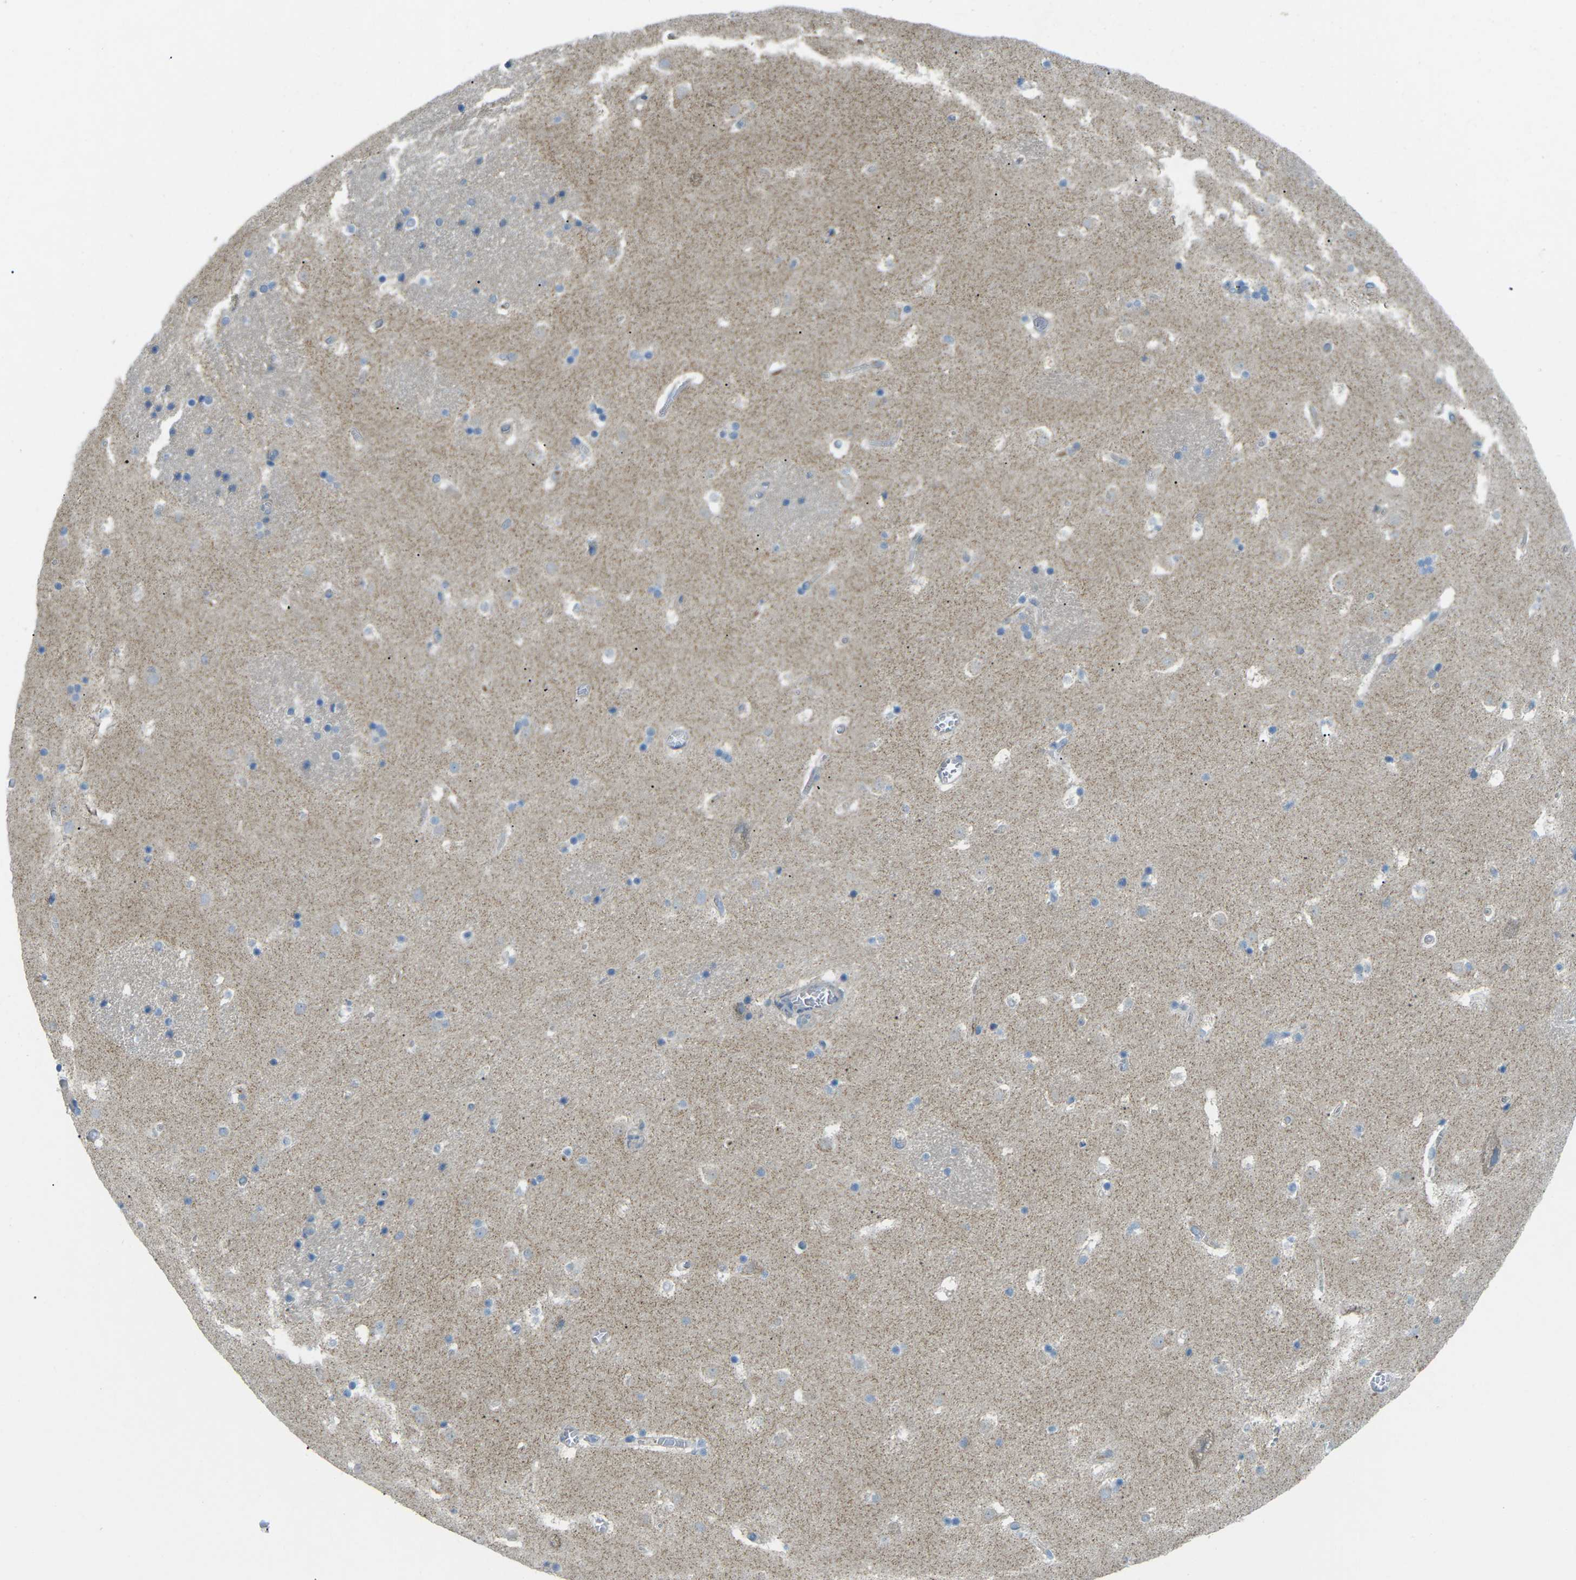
{"staining": {"intensity": "negative", "quantity": "none", "location": "none"}, "tissue": "caudate", "cell_type": "Glial cells", "image_type": "normal", "snomed": [{"axis": "morphology", "description": "Normal tissue, NOS"}, {"axis": "topography", "description": "Lateral ventricle wall"}], "caption": "Glial cells show no significant protein expression in benign caudate. The staining was performed using DAB to visualize the protein expression in brown, while the nuclei were stained in blue with hematoxylin (Magnification: 20x).", "gene": "MYLK4", "patient": {"sex": "male", "age": 45}}